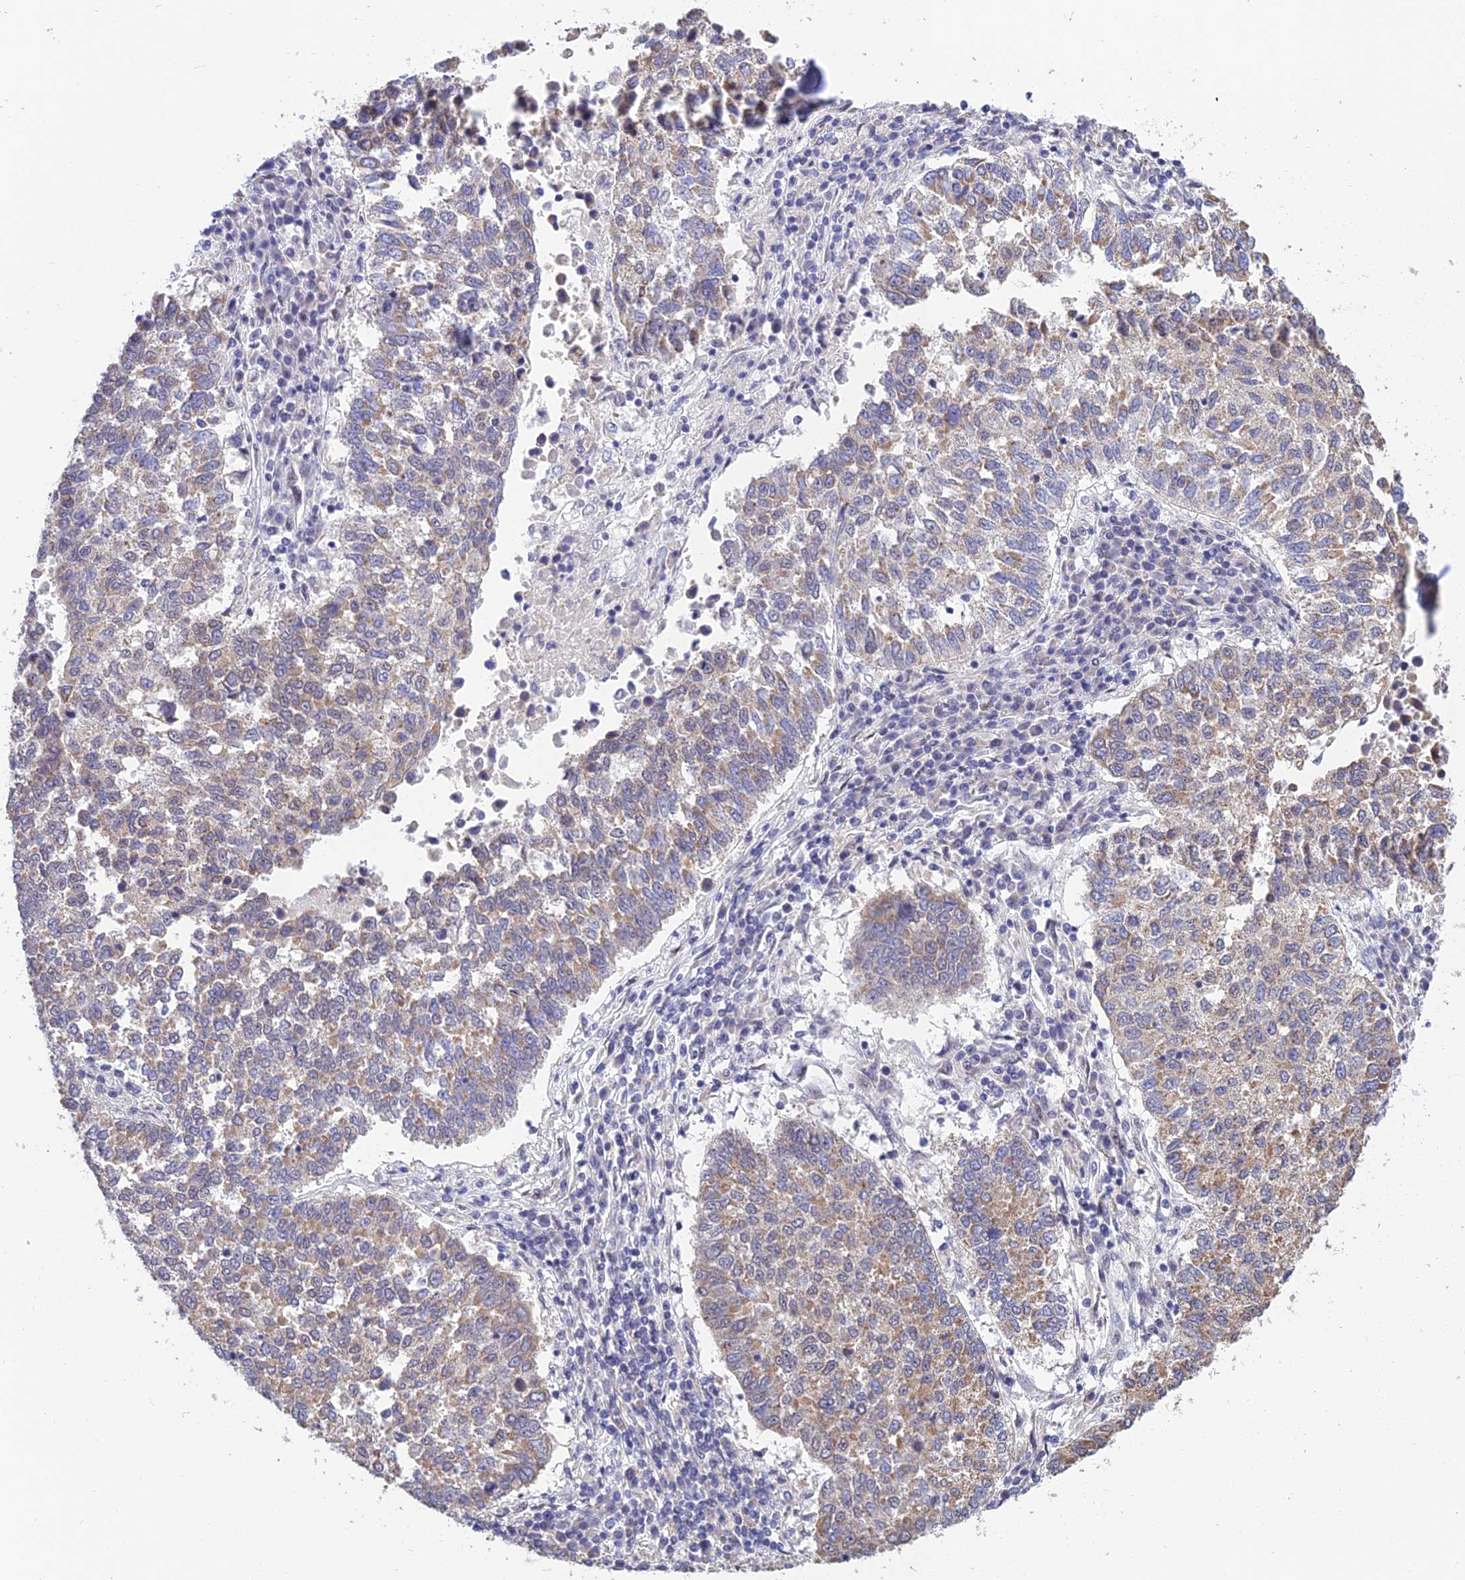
{"staining": {"intensity": "weak", "quantity": ">75%", "location": "cytoplasmic/membranous"}, "tissue": "lung cancer", "cell_type": "Tumor cells", "image_type": "cancer", "snomed": [{"axis": "morphology", "description": "Squamous cell carcinoma, NOS"}, {"axis": "topography", "description": "Lung"}], "caption": "Protein analysis of lung cancer tissue reveals weak cytoplasmic/membranous positivity in about >75% of tumor cells.", "gene": "C2orf49", "patient": {"sex": "male", "age": 73}}